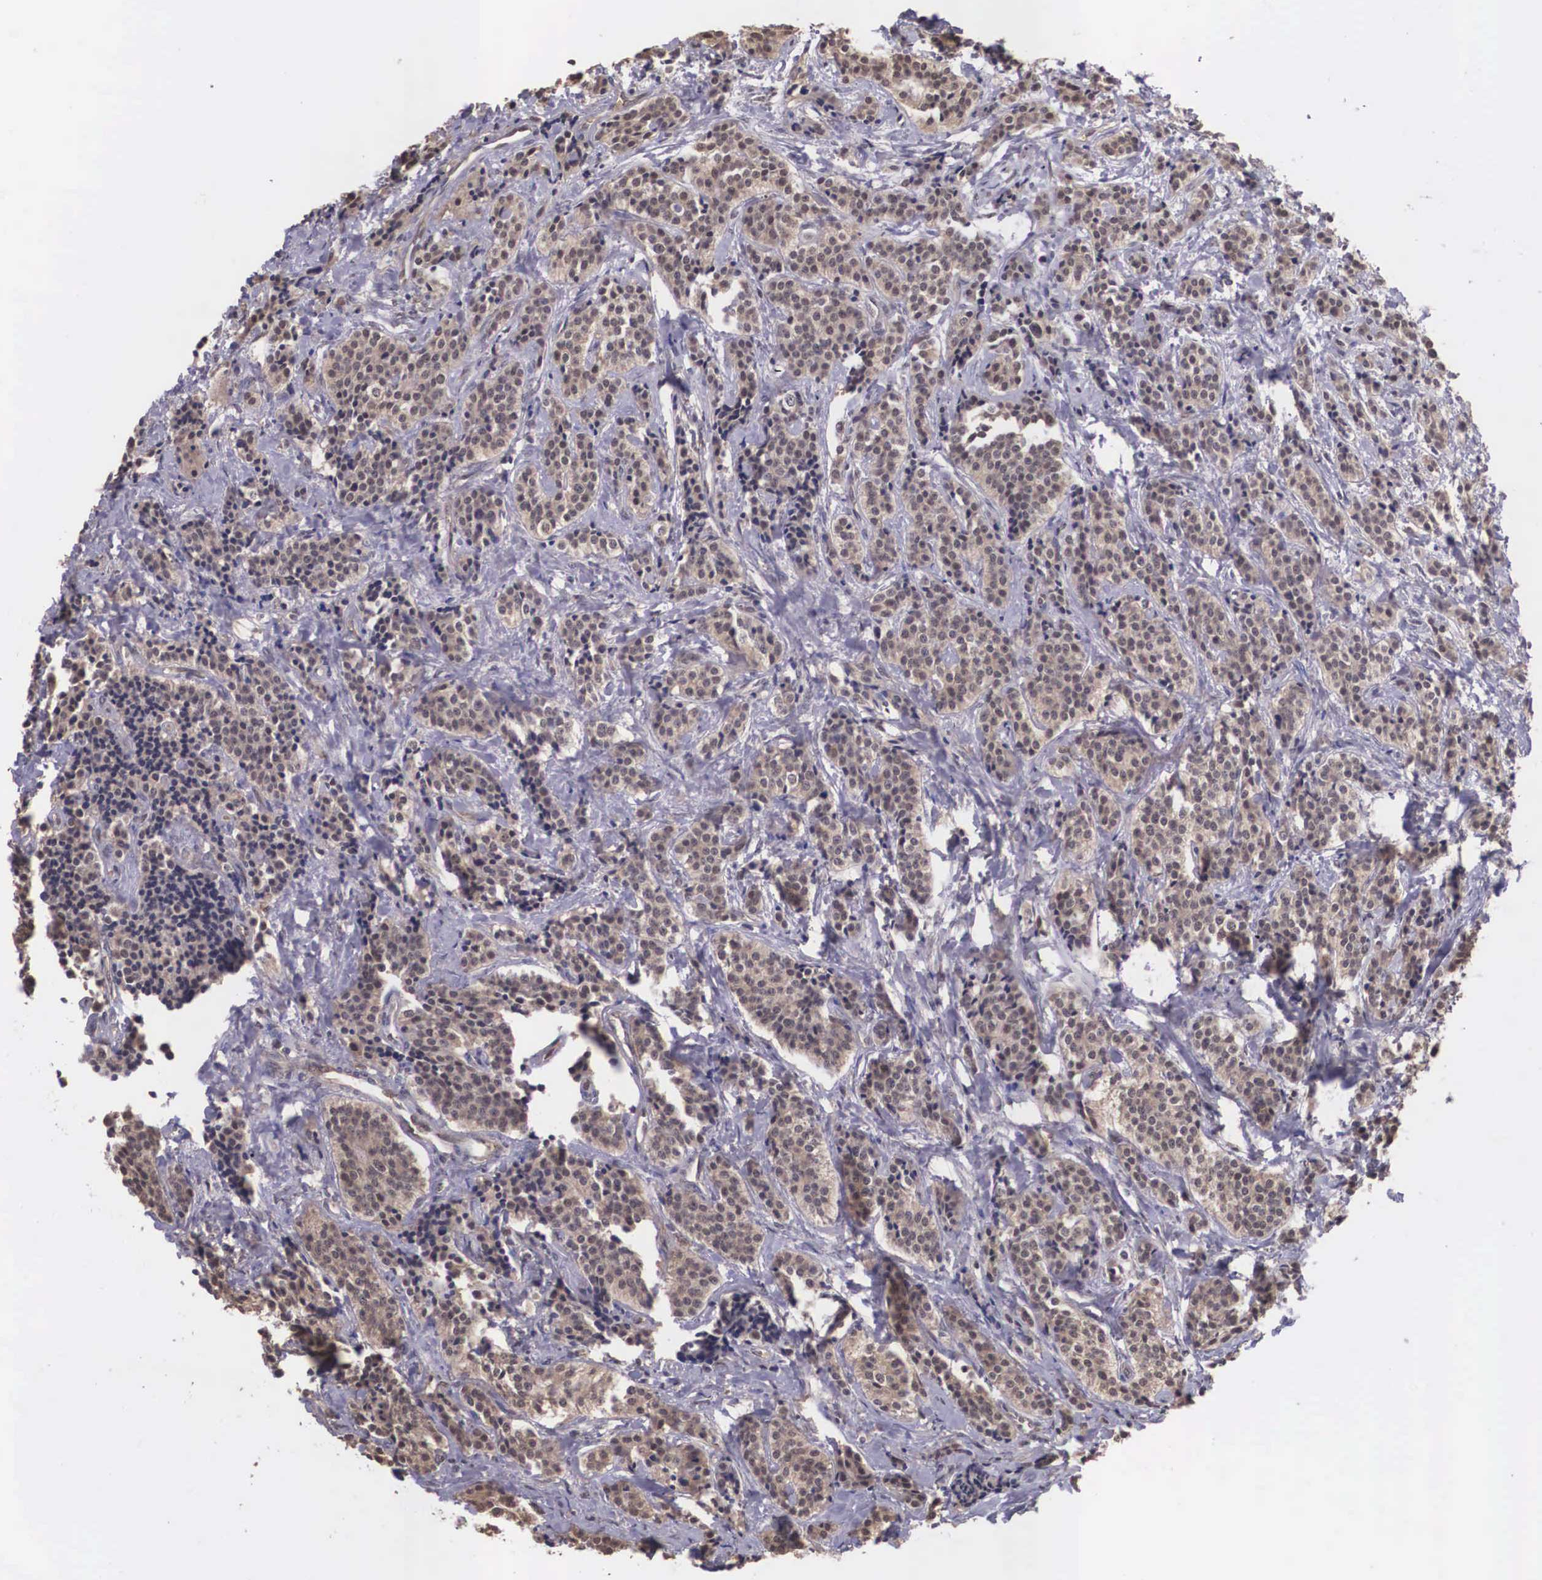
{"staining": {"intensity": "moderate", "quantity": ">75%", "location": "cytoplasmic/membranous"}, "tissue": "carcinoid", "cell_type": "Tumor cells", "image_type": "cancer", "snomed": [{"axis": "morphology", "description": "Carcinoid, malignant, NOS"}, {"axis": "topography", "description": "Small intestine"}], "caption": "Malignant carcinoid stained with DAB immunohistochemistry displays medium levels of moderate cytoplasmic/membranous staining in about >75% of tumor cells. The staining was performed using DAB to visualize the protein expression in brown, while the nuclei were stained in blue with hematoxylin (Magnification: 20x).", "gene": "VASH1", "patient": {"sex": "male", "age": 63}}